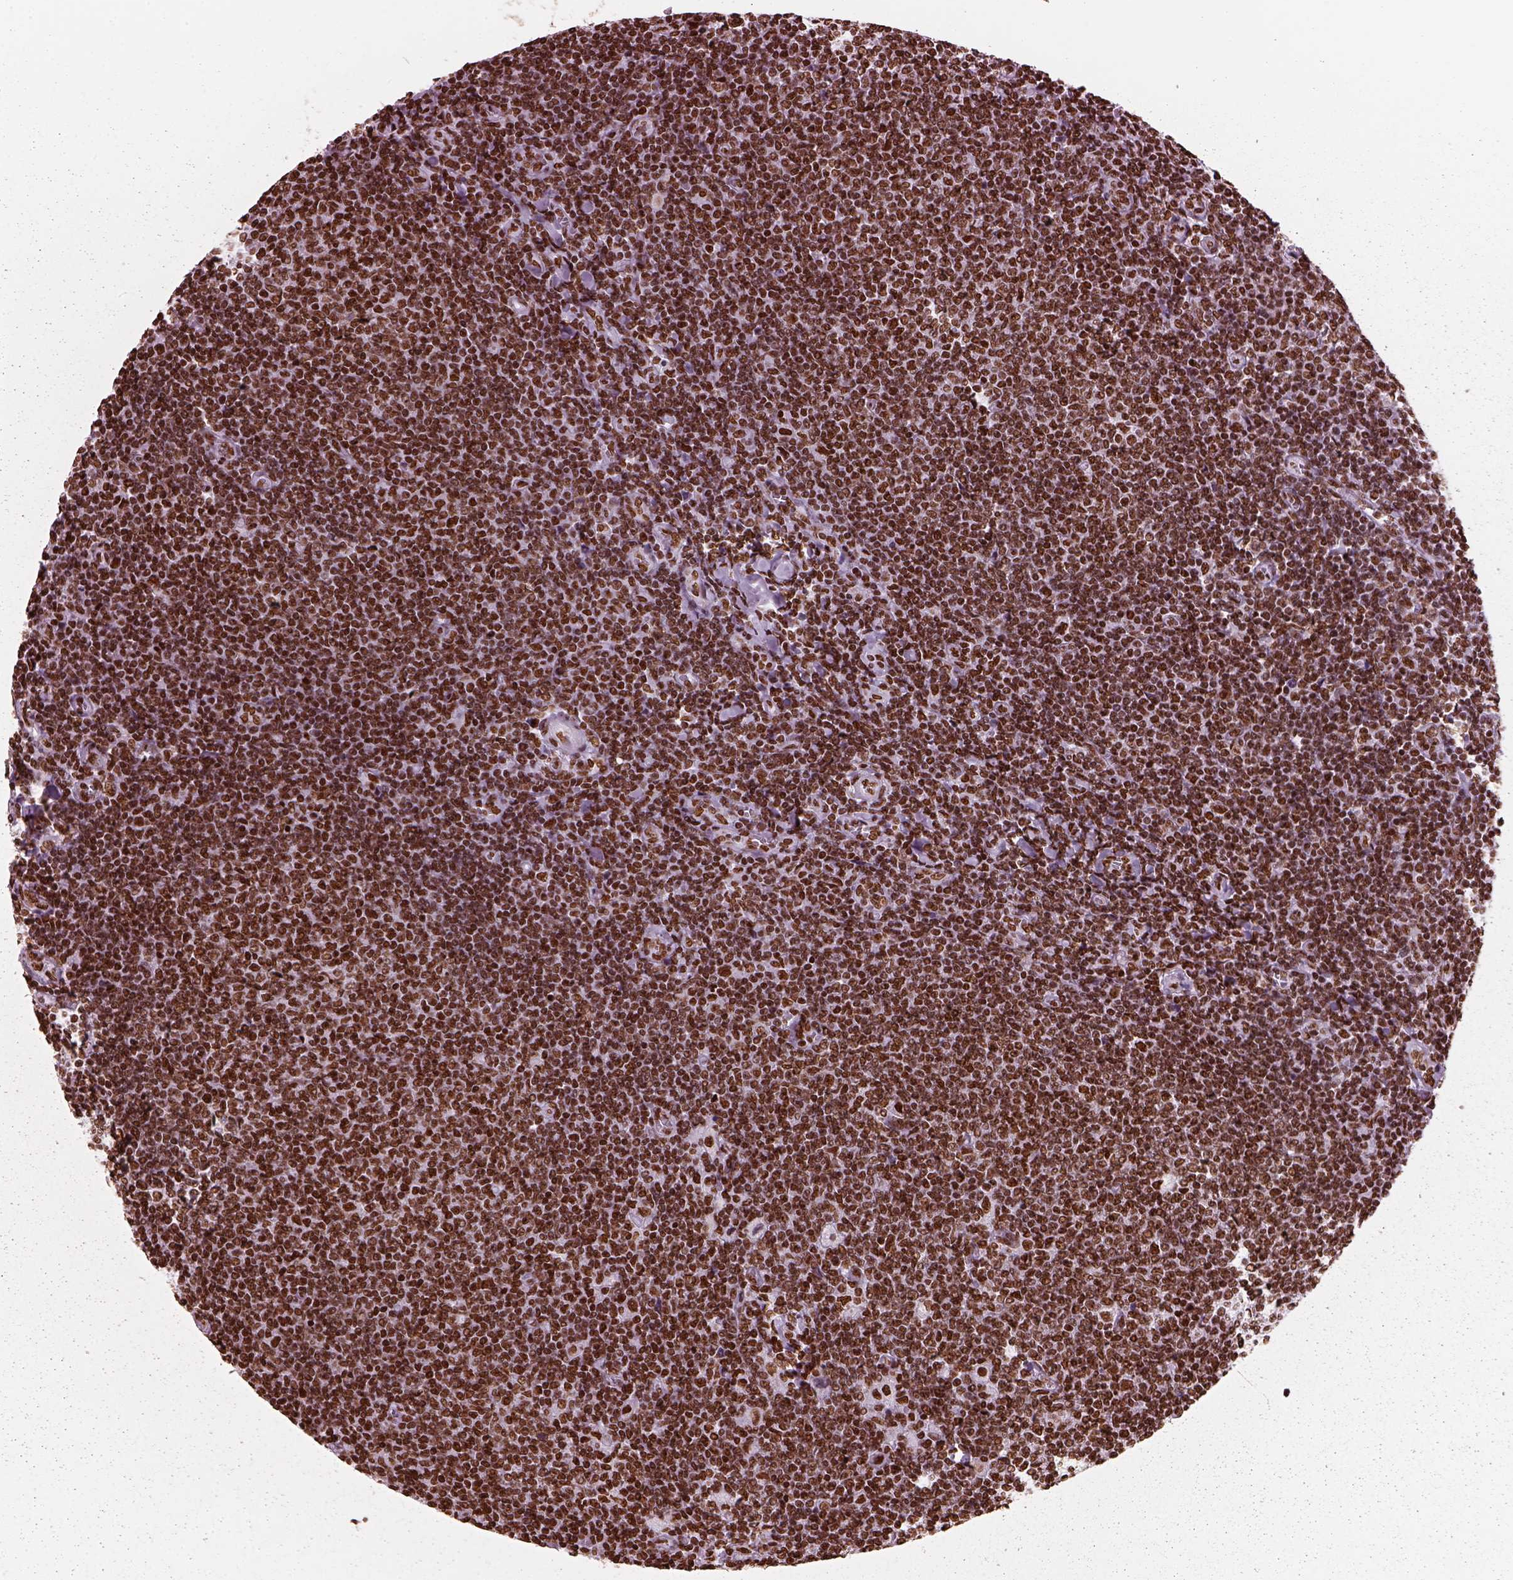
{"staining": {"intensity": "strong", "quantity": ">75%", "location": "nuclear"}, "tissue": "lymphoma", "cell_type": "Tumor cells", "image_type": "cancer", "snomed": [{"axis": "morphology", "description": "Malignant lymphoma, non-Hodgkin's type, Low grade"}, {"axis": "topography", "description": "Lymph node"}], "caption": "About >75% of tumor cells in human lymphoma reveal strong nuclear protein expression as visualized by brown immunohistochemical staining.", "gene": "CBFA2T3", "patient": {"sex": "male", "age": 52}}